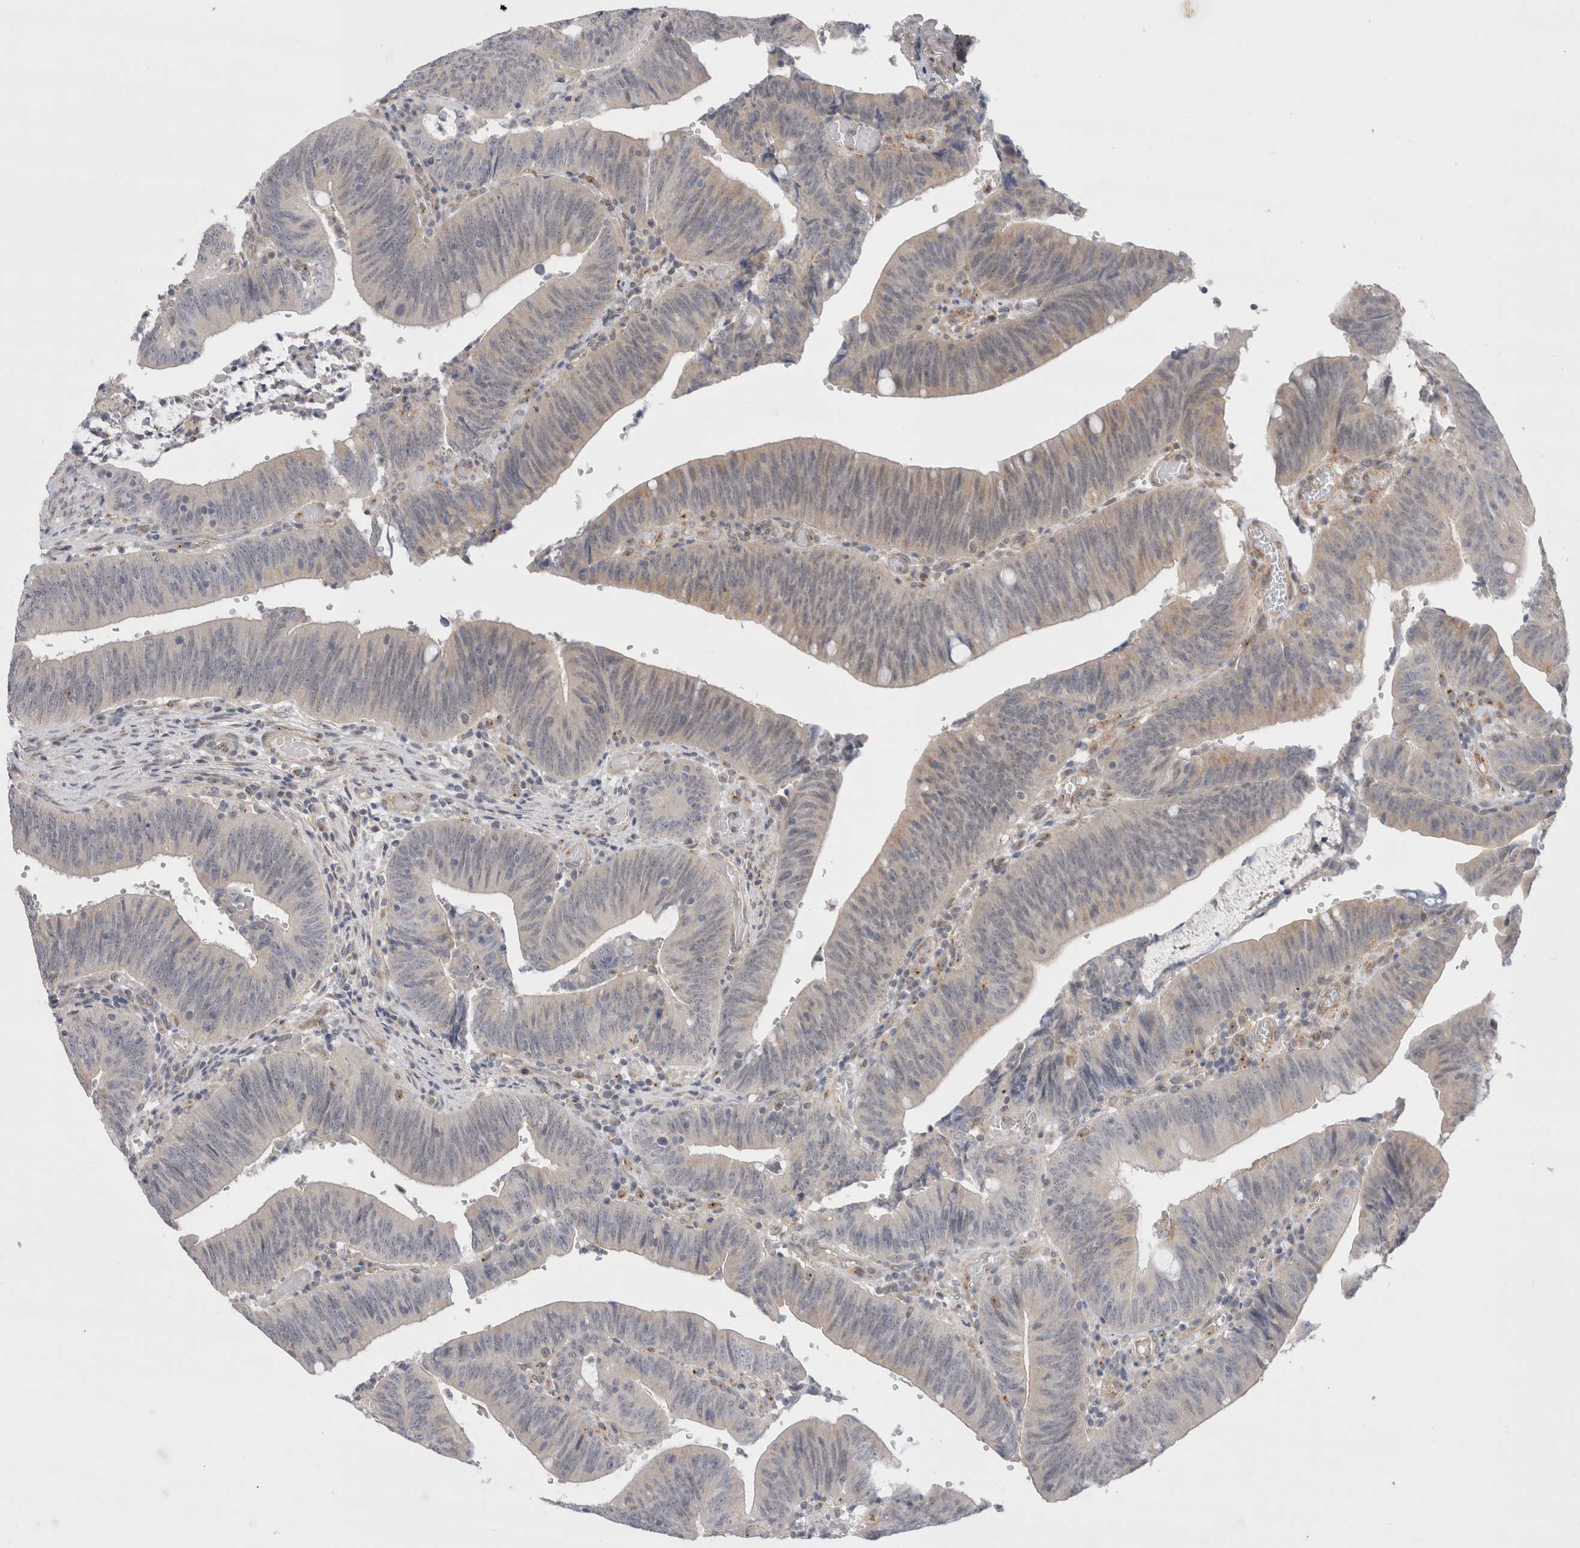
{"staining": {"intensity": "weak", "quantity": "<25%", "location": "cytoplasmic/membranous"}, "tissue": "colorectal cancer", "cell_type": "Tumor cells", "image_type": "cancer", "snomed": [{"axis": "morphology", "description": "Normal tissue, NOS"}, {"axis": "morphology", "description": "Adenocarcinoma, NOS"}, {"axis": "topography", "description": "Rectum"}], "caption": "This is an IHC photomicrograph of human adenocarcinoma (colorectal). There is no staining in tumor cells.", "gene": "BICD2", "patient": {"sex": "female", "age": 66}}